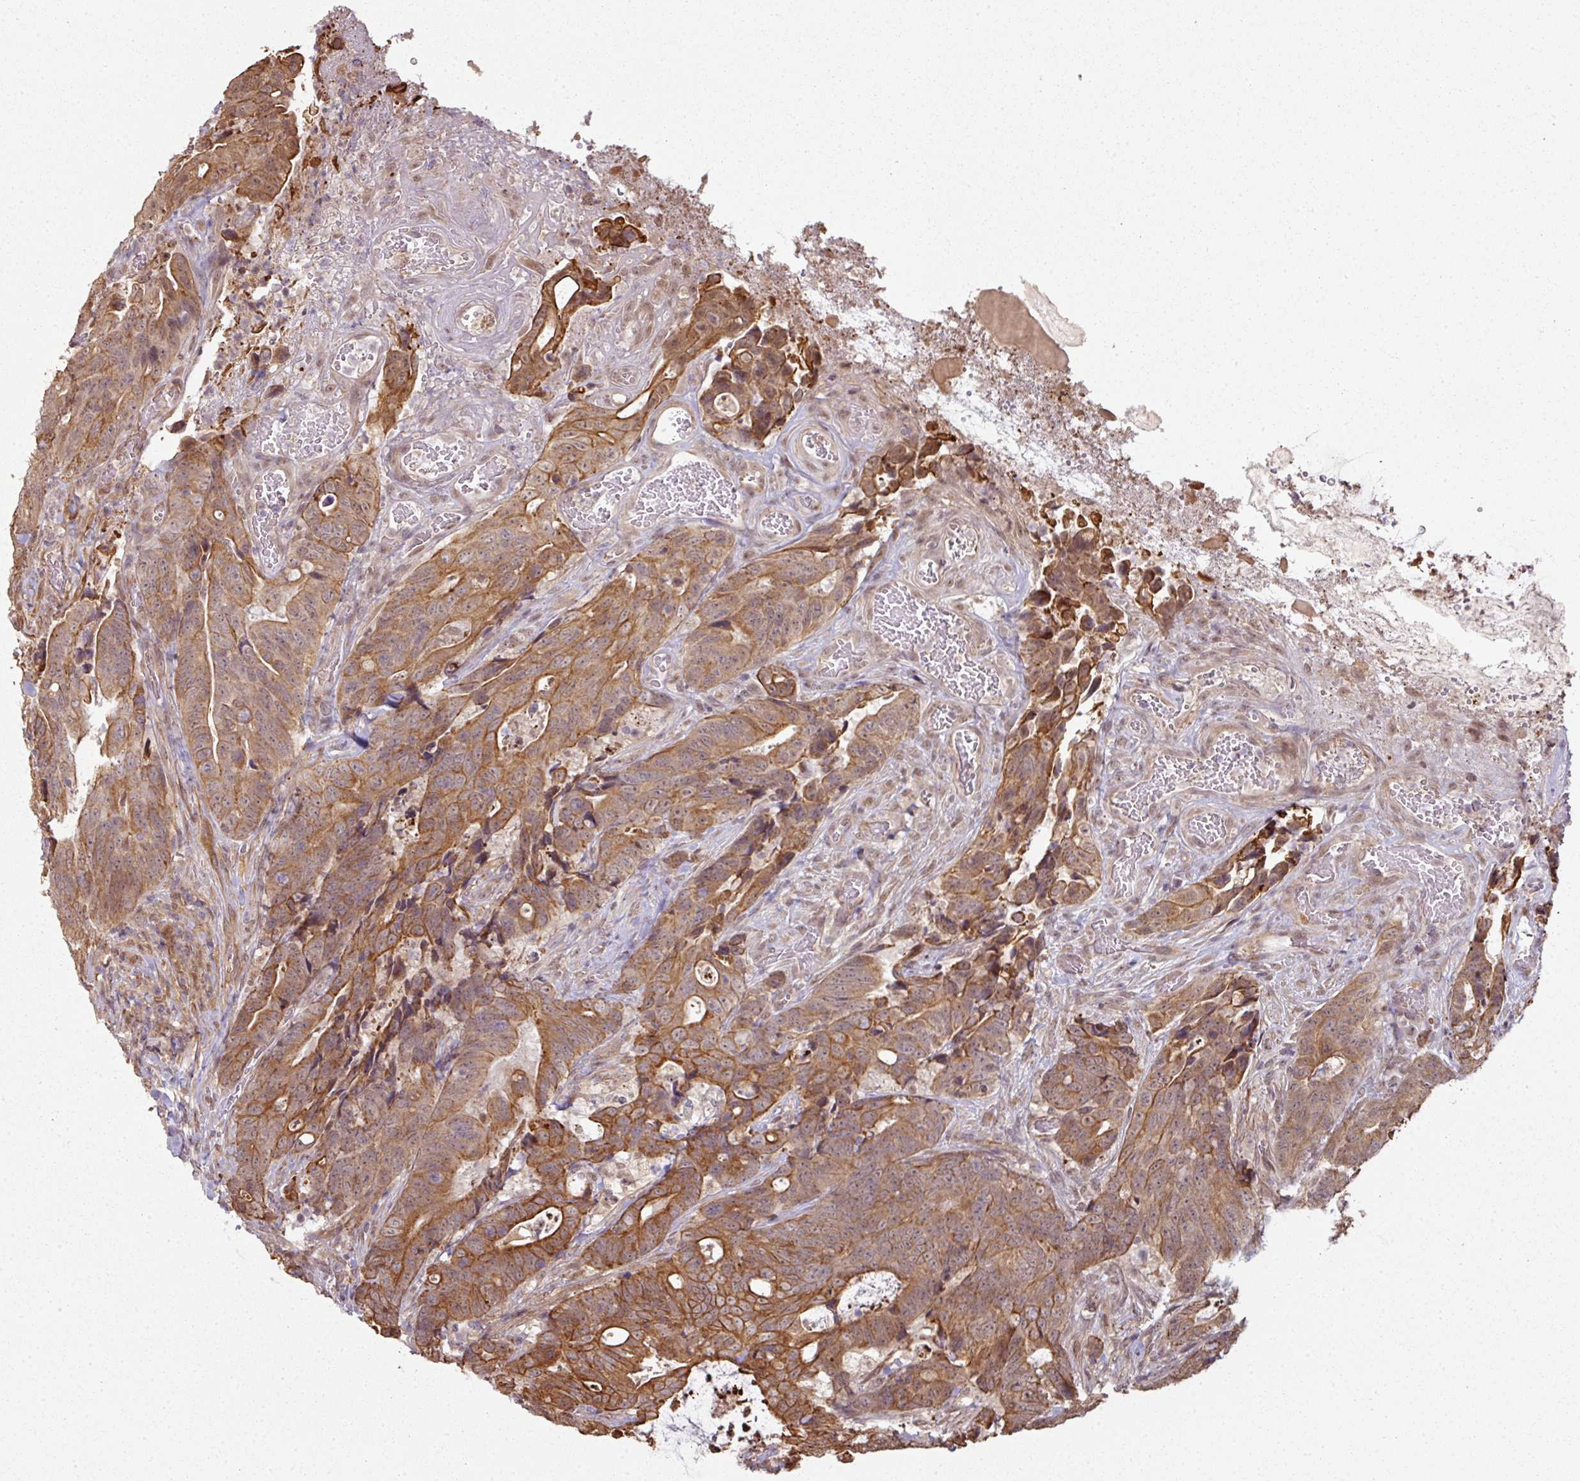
{"staining": {"intensity": "moderate", "quantity": "25%-75%", "location": "cytoplasmic/membranous"}, "tissue": "colorectal cancer", "cell_type": "Tumor cells", "image_type": "cancer", "snomed": [{"axis": "morphology", "description": "Adenocarcinoma, NOS"}, {"axis": "topography", "description": "Colon"}], "caption": "Protein staining of colorectal cancer (adenocarcinoma) tissue displays moderate cytoplasmic/membranous expression in about 25%-75% of tumor cells.", "gene": "GTF2H3", "patient": {"sex": "female", "age": 82}}